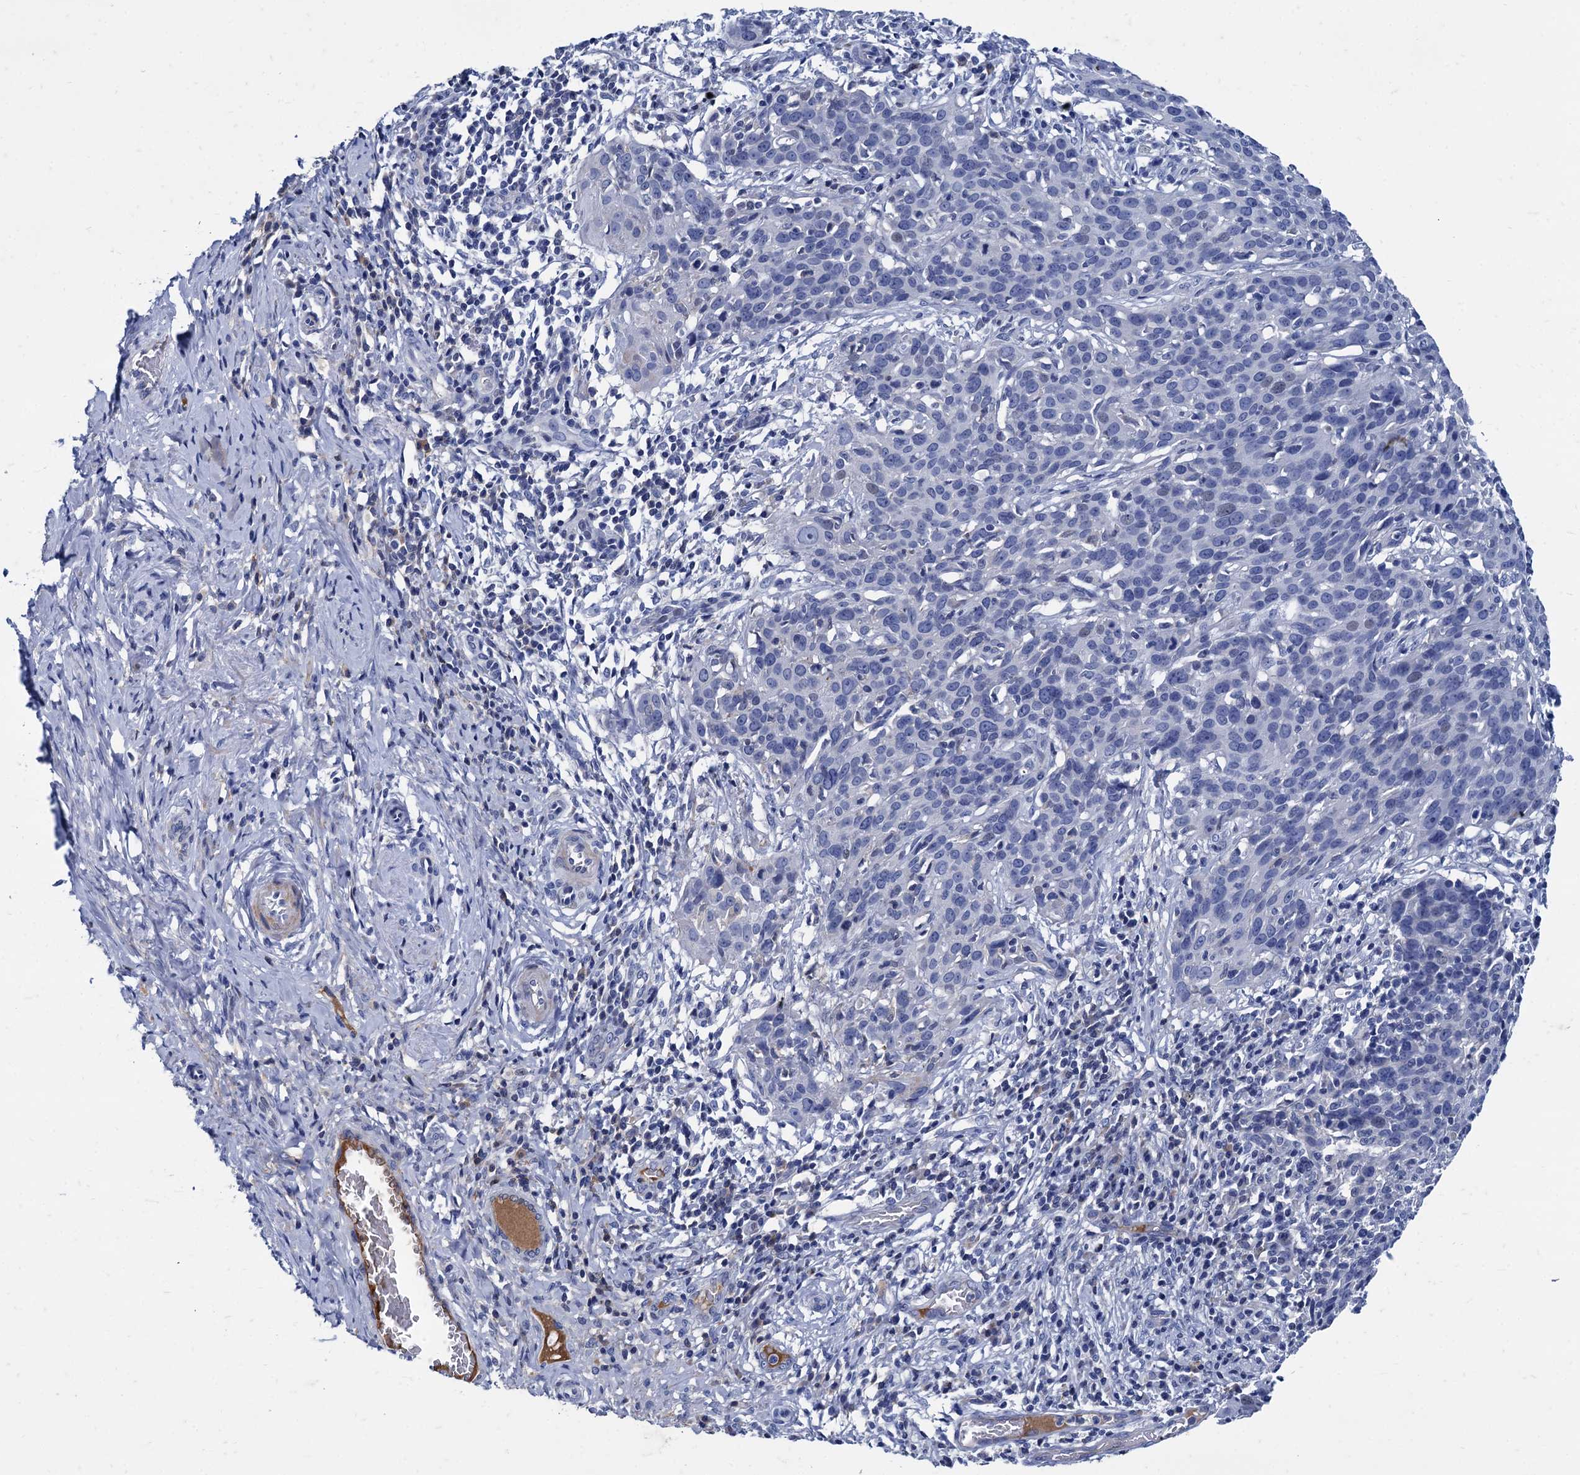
{"staining": {"intensity": "negative", "quantity": "none", "location": "none"}, "tissue": "cervical cancer", "cell_type": "Tumor cells", "image_type": "cancer", "snomed": [{"axis": "morphology", "description": "Squamous cell carcinoma, NOS"}, {"axis": "topography", "description": "Cervix"}], "caption": "The micrograph shows no significant expression in tumor cells of cervical cancer (squamous cell carcinoma). (DAB immunohistochemistry, high magnification).", "gene": "TMEM72", "patient": {"sex": "female", "age": 34}}